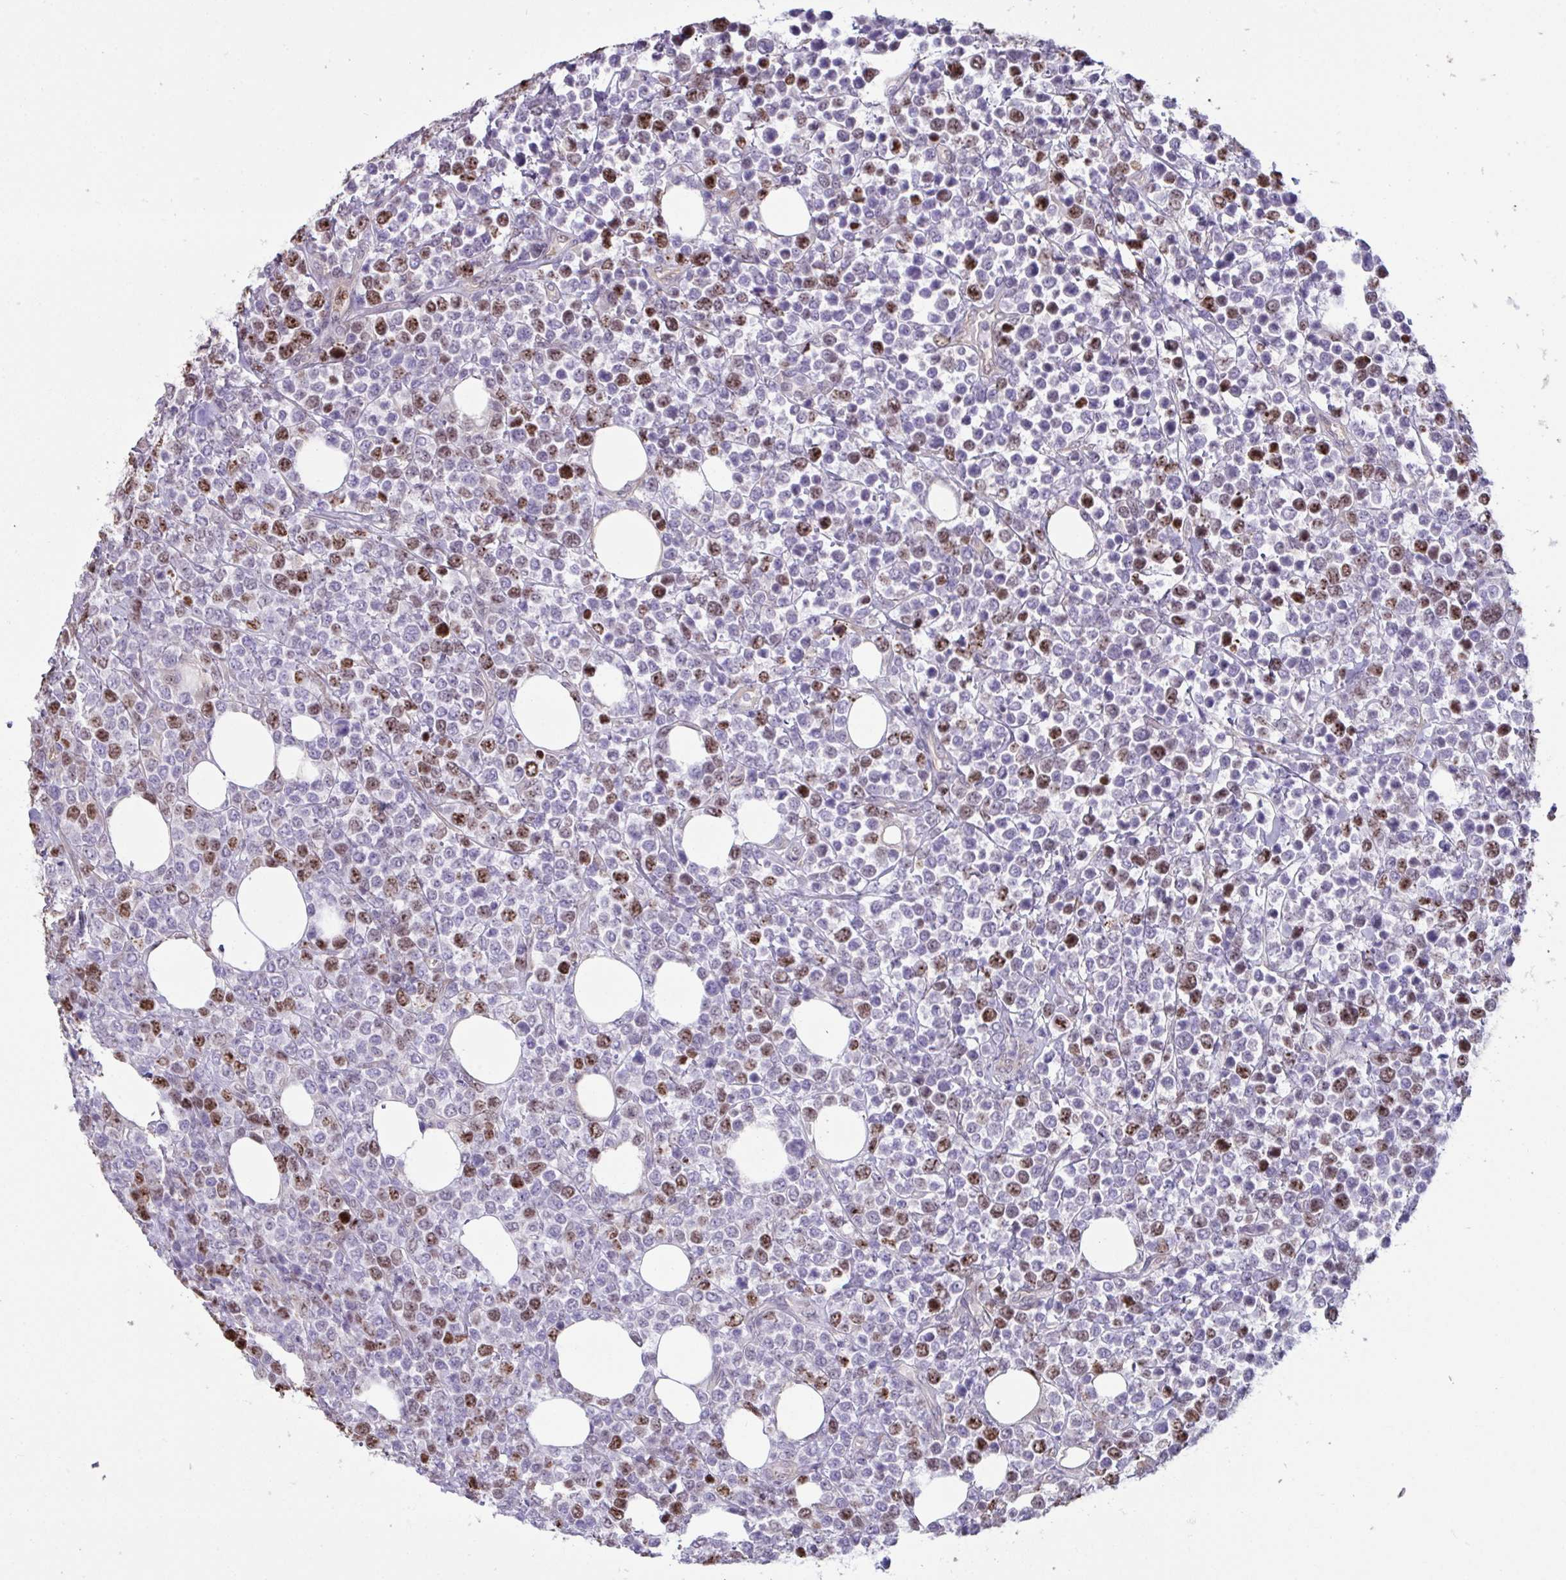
{"staining": {"intensity": "moderate", "quantity": "25%-75%", "location": "nuclear"}, "tissue": "lymphoma", "cell_type": "Tumor cells", "image_type": "cancer", "snomed": [{"axis": "morphology", "description": "Malignant lymphoma, non-Hodgkin's type, High grade"}, {"axis": "topography", "description": "Soft tissue"}], "caption": "High-power microscopy captured an immunohistochemistry (IHC) photomicrograph of lymphoma, revealing moderate nuclear expression in about 25%-75% of tumor cells.", "gene": "SETD7", "patient": {"sex": "female", "age": 56}}